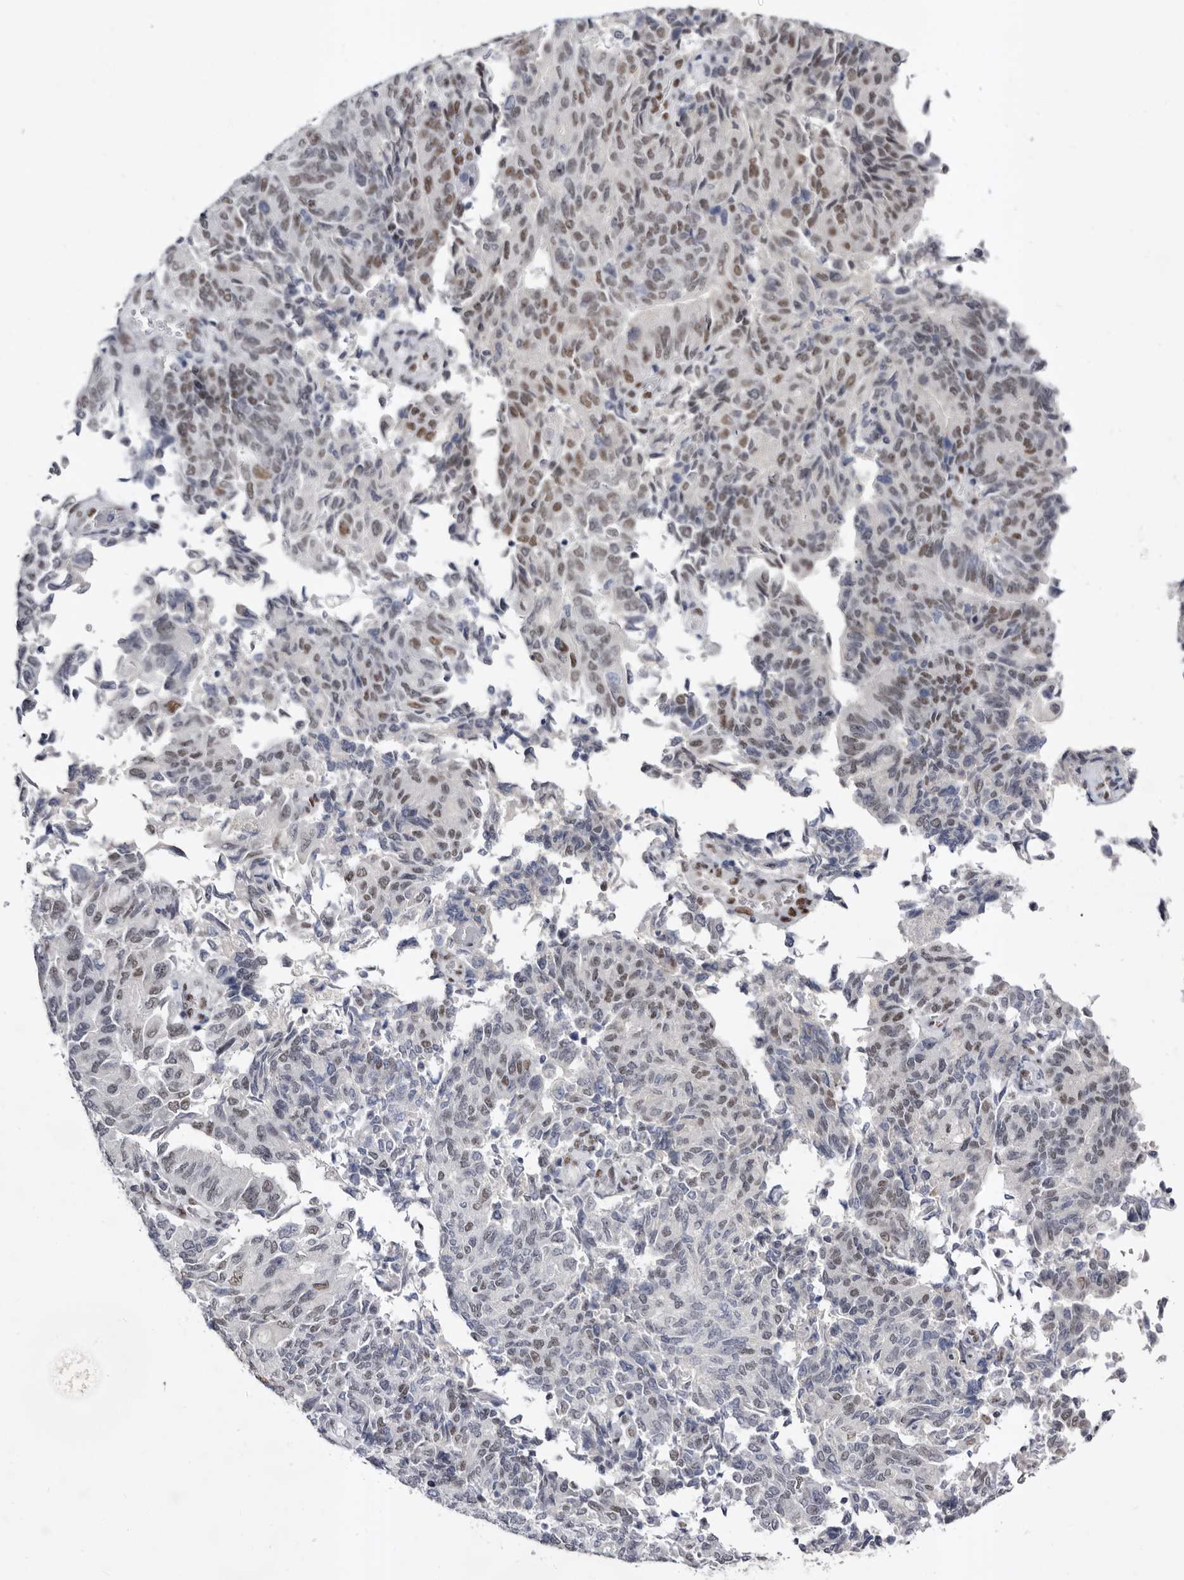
{"staining": {"intensity": "moderate", "quantity": "<25%", "location": "nuclear"}, "tissue": "endometrial cancer", "cell_type": "Tumor cells", "image_type": "cancer", "snomed": [{"axis": "morphology", "description": "Adenocarcinoma, NOS"}, {"axis": "topography", "description": "Endometrium"}], "caption": "Immunohistochemical staining of endometrial cancer demonstrates moderate nuclear protein staining in about <25% of tumor cells.", "gene": "ZNF326", "patient": {"sex": "female", "age": 80}}